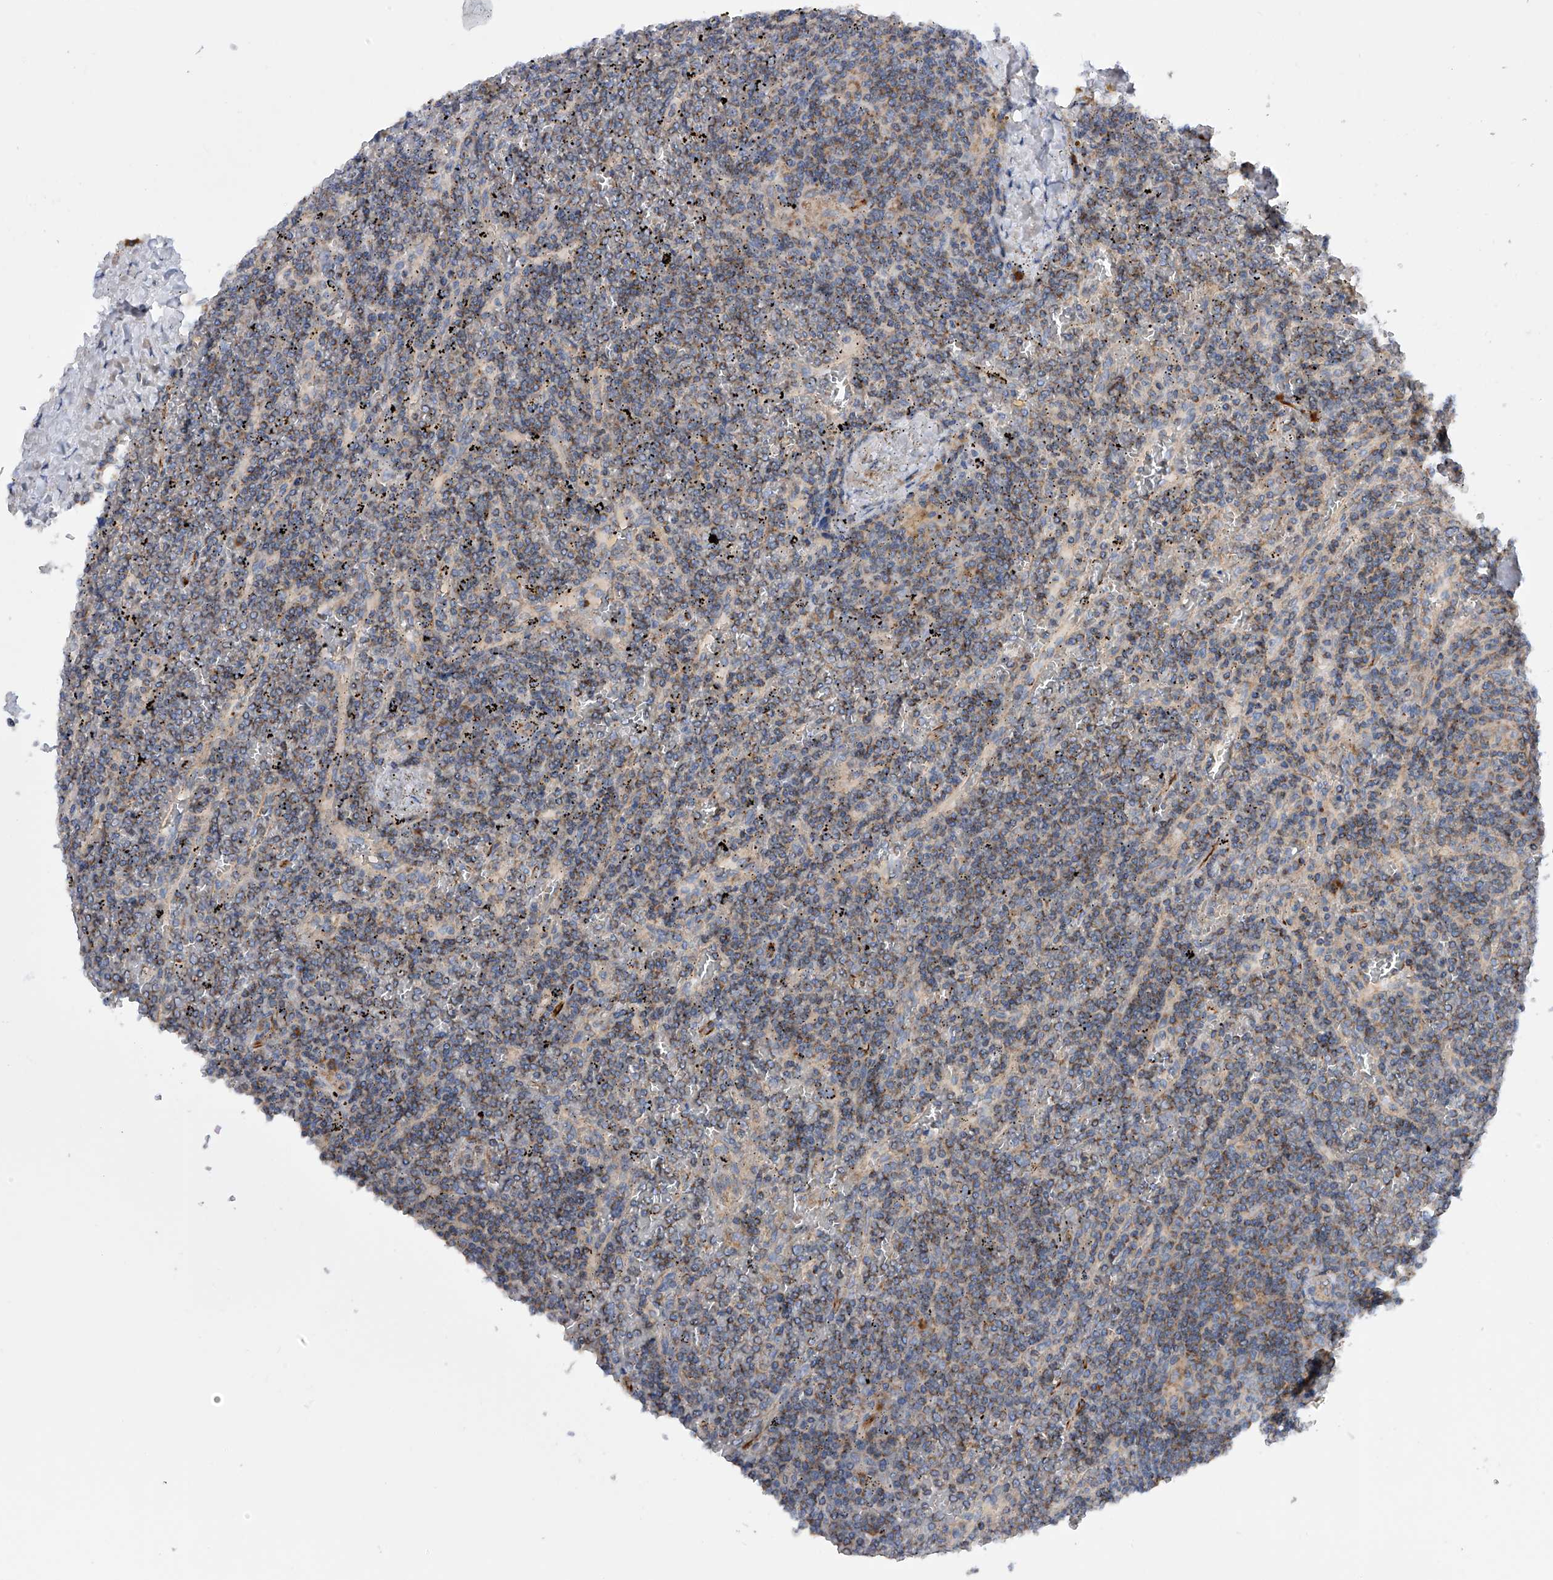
{"staining": {"intensity": "weak", "quantity": ">75%", "location": "cytoplasmic/membranous"}, "tissue": "lymphoma", "cell_type": "Tumor cells", "image_type": "cancer", "snomed": [{"axis": "morphology", "description": "Malignant lymphoma, non-Hodgkin's type, Low grade"}, {"axis": "topography", "description": "Spleen"}], "caption": "This is a micrograph of IHC staining of low-grade malignant lymphoma, non-Hodgkin's type, which shows weak positivity in the cytoplasmic/membranous of tumor cells.", "gene": "MLYCD", "patient": {"sex": "female", "age": 19}}